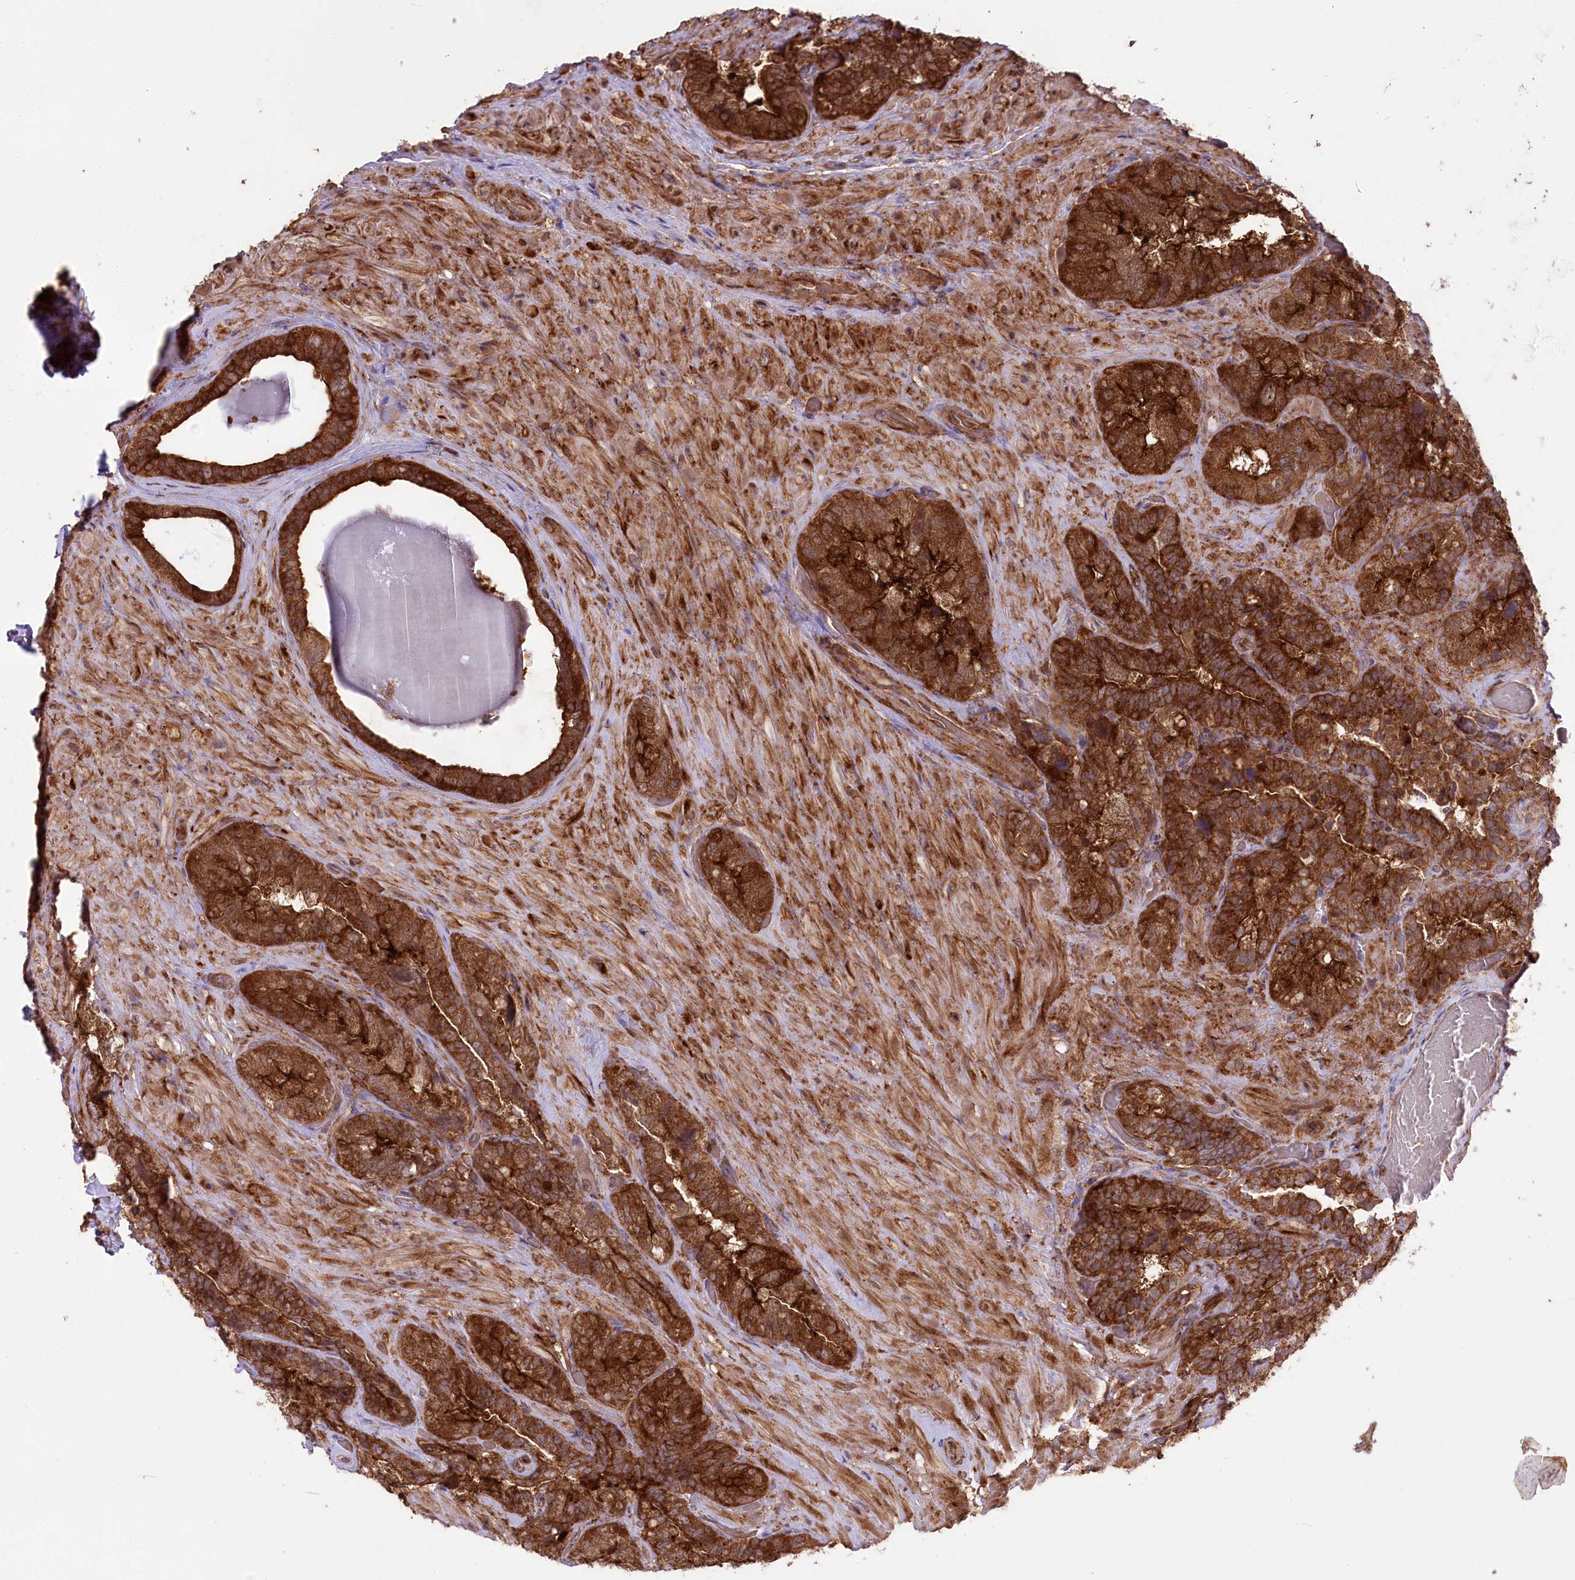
{"staining": {"intensity": "strong", "quantity": ">75%", "location": "cytoplasmic/membranous"}, "tissue": "seminal vesicle", "cell_type": "Glandular cells", "image_type": "normal", "snomed": [{"axis": "morphology", "description": "Normal tissue, NOS"}, {"axis": "topography", "description": "Prostate and seminal vesicle, NOS"}, {"axis": "topography", "description": "Prostate"}, {"axis": "topography", "description": "Seminal veicle"}], "caption": "The micrograph shows a brown stain indicating the presence of a protein in the cytoplasmic/membranous of glandular cells in seminal vesicle. Ihc stains the protein of interest in brown and the nuclei are stained blue.", "gene": "CCDC91", "patient": {"sex": "male", "age": 67}}